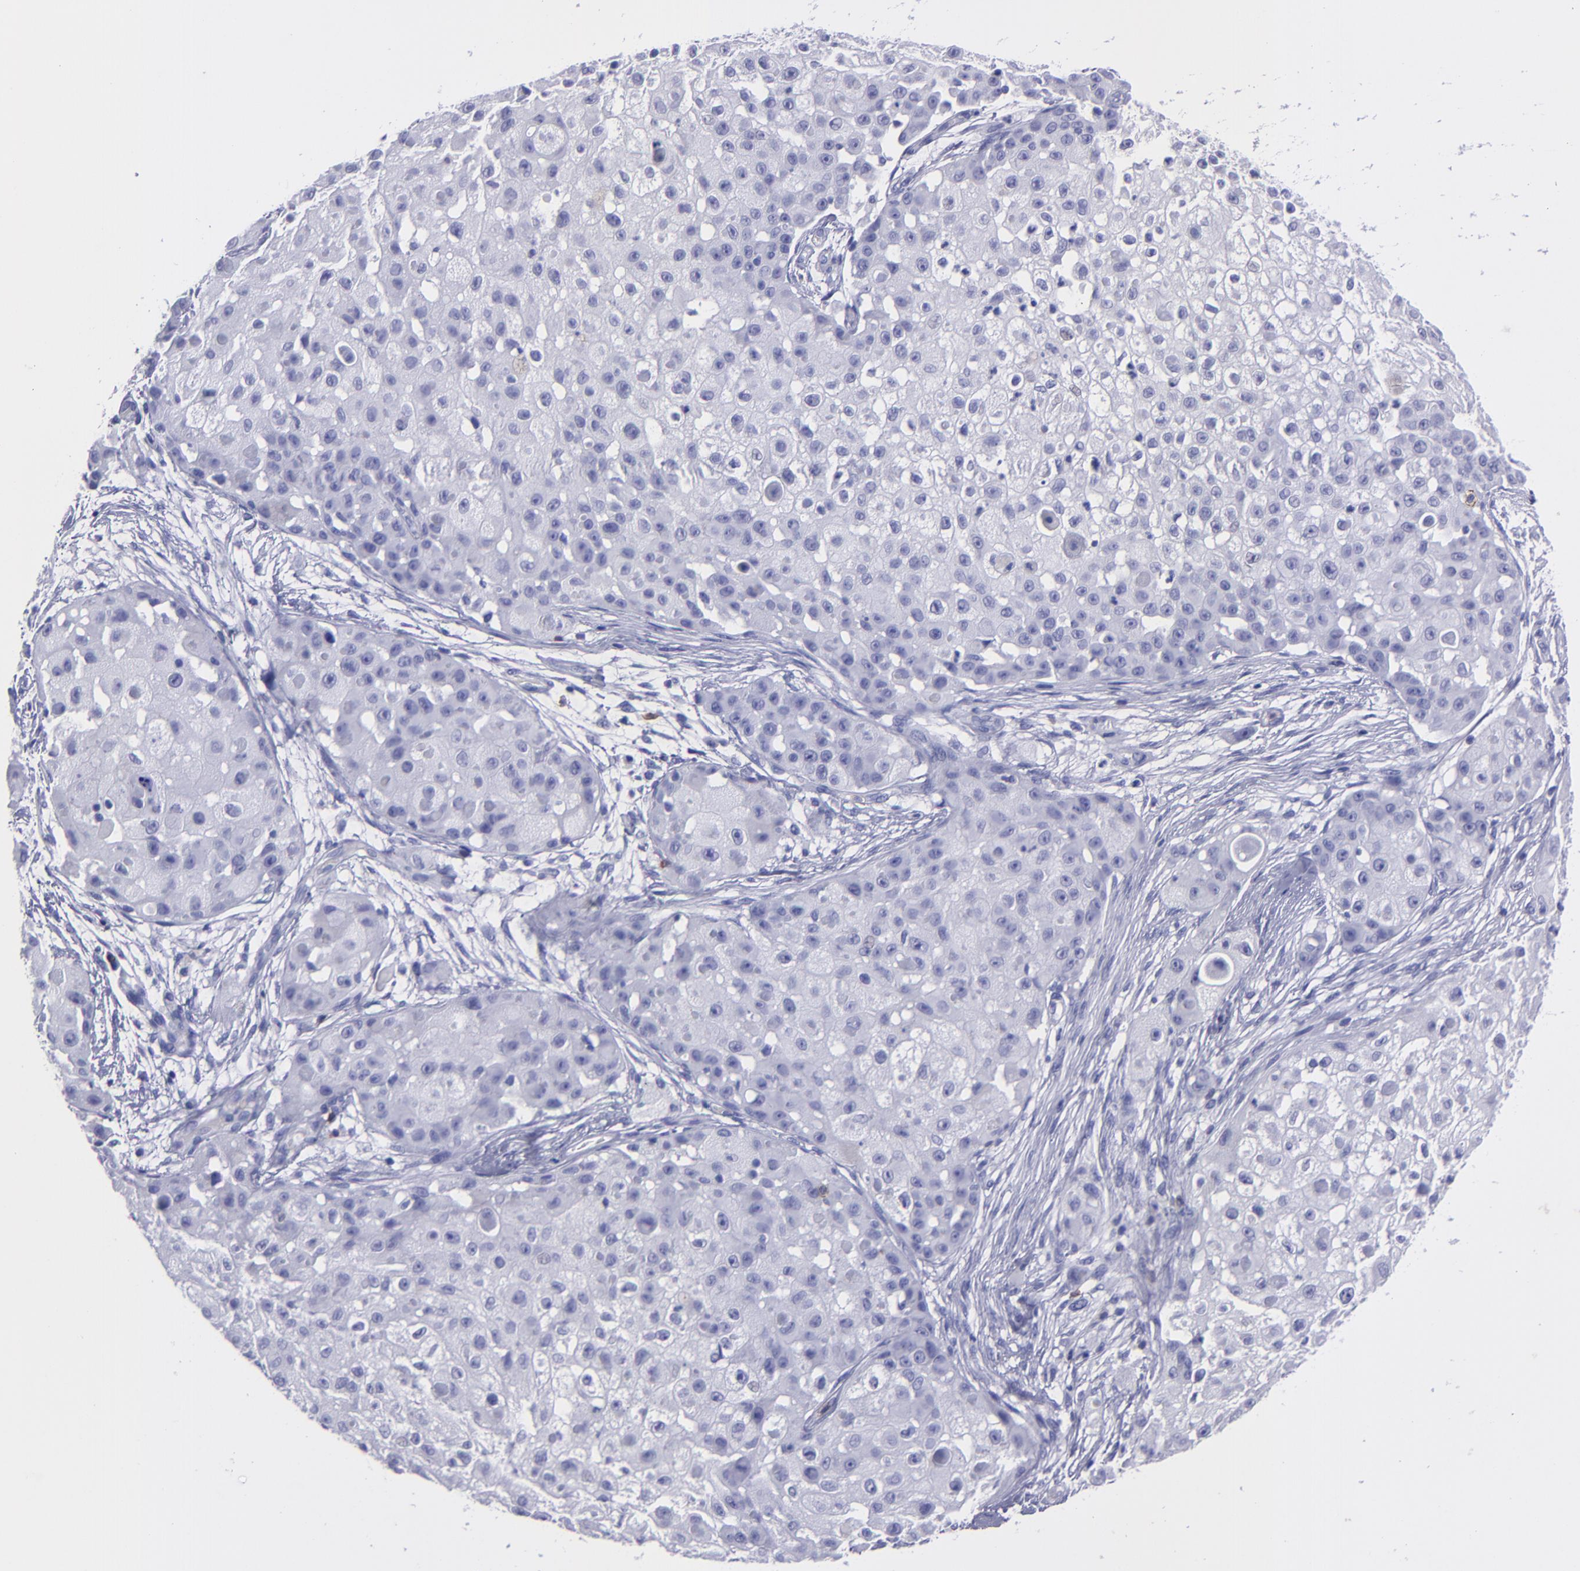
{"staining": {"intensity": "negative", "quantity": "none", "location": "none"}, "tissue": "skin cancer", "cell_type": "Tumor cells", "image_type": "cancer", "snomed": [{"axis": "morphology", "description": "Squamous cell carcinoma, NOS"}, {"axis": "topography", "description": "Skin"}], "caption": "DAB immunohistochemical staining of human skin cancer (squamous cell carcinoma) exhibits no significant expression in tumor cells.", "gene": "CD6", "patient": {"sex": "female", "age": 57}}